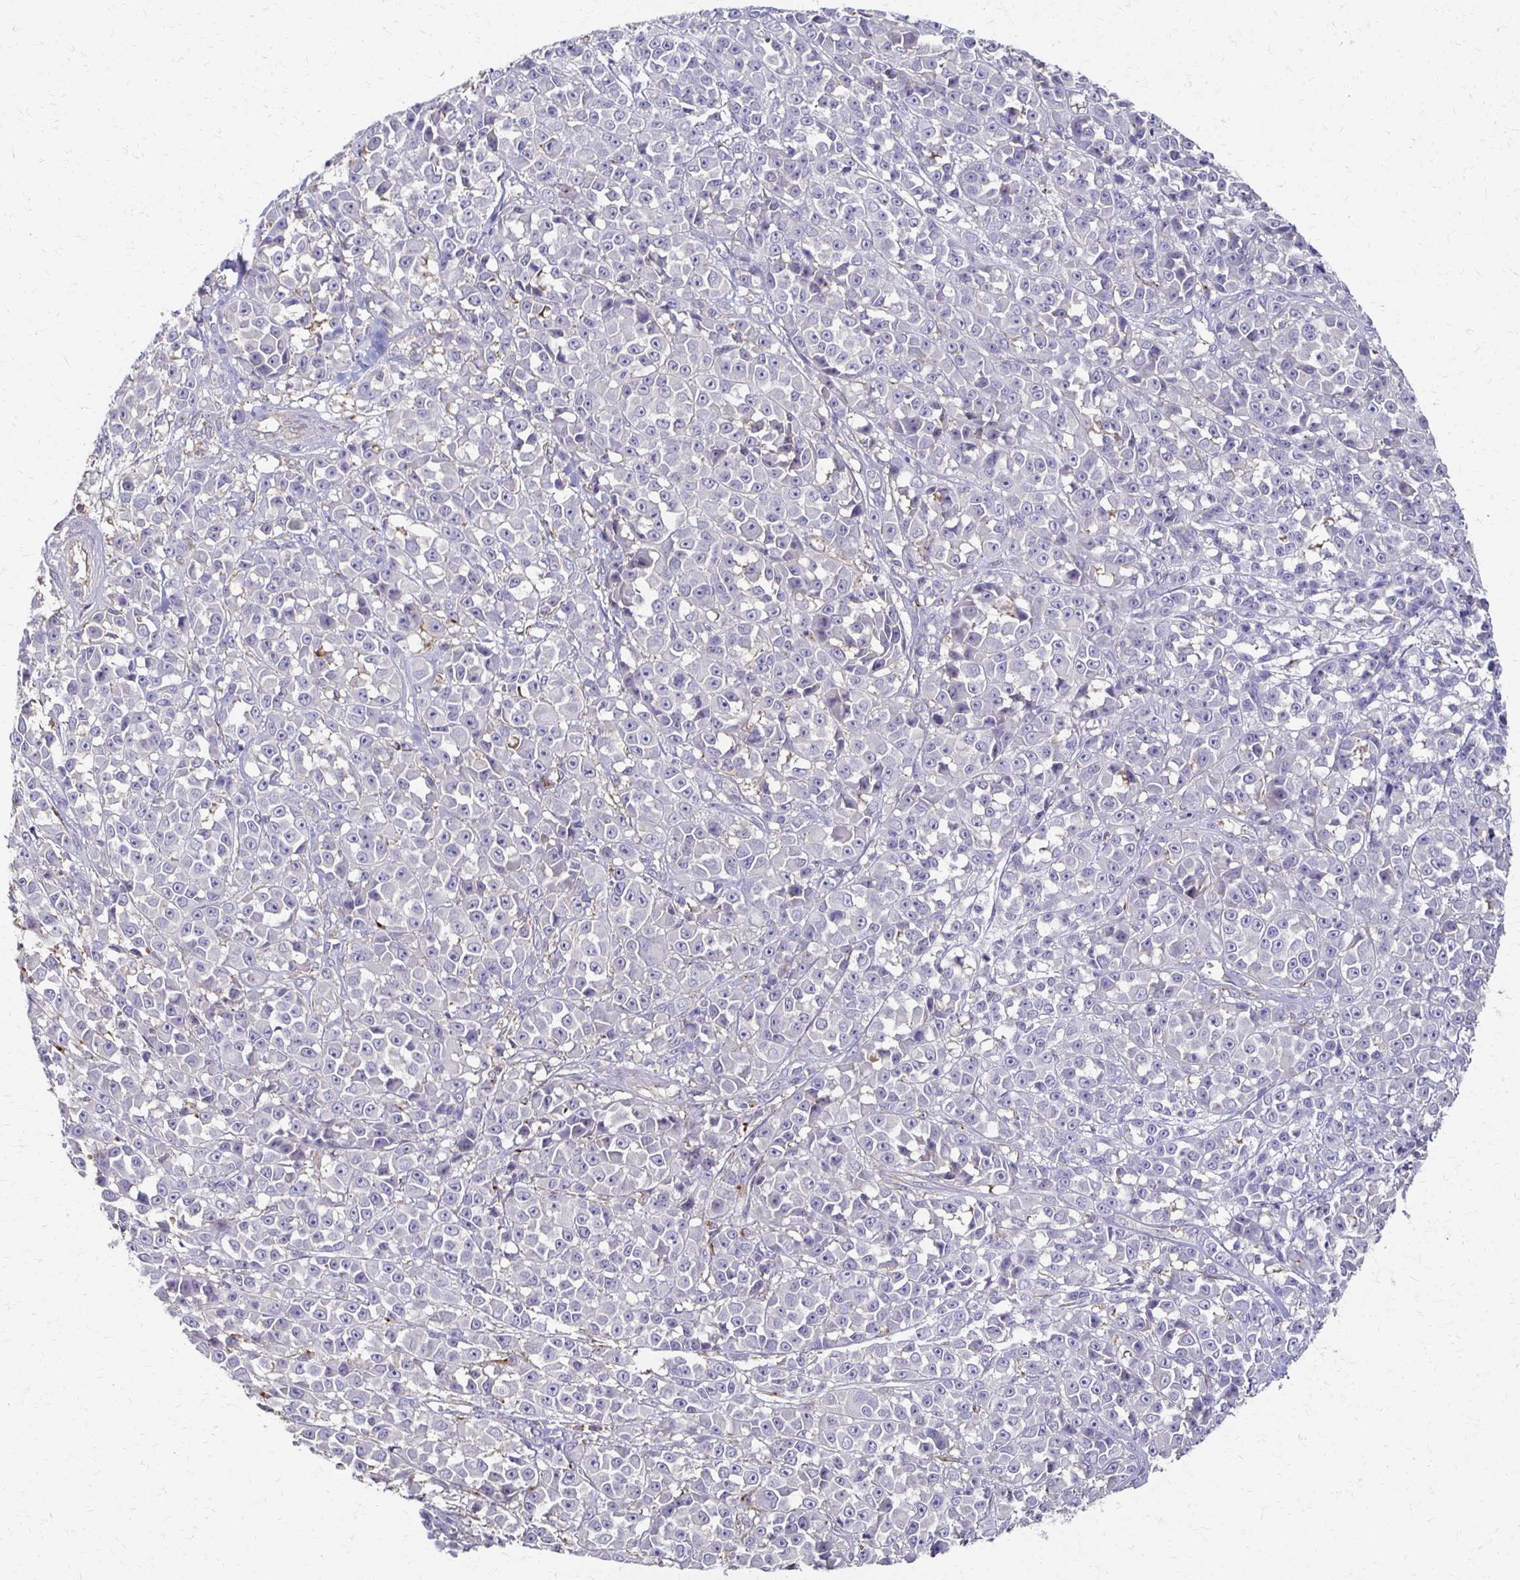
{"staining": {"intensity": "negative", "quantity": "none", "location": "none"}, "tissue": "melanoma", "cell_type": "Tumor cells", "image_type": "cancer", "snomed": [{"axis": "morphology", "description": "Malignant melanoma, NOS"}, {"axis": "topography", "description": "Skin"}, {"axis": "topography", "description": "Skin of back"}], "caption": "A high-resolution micrograph shows immunohistochemistry staining of malignant melanoma, which reveals no significant expression in tumor cells. The staining is performed using DAB brown chromogen with nuclei counter-stained in using hematoxylin.", "gene": "C1QTNF7", "patient": {"sex": "male", "age": 91}}